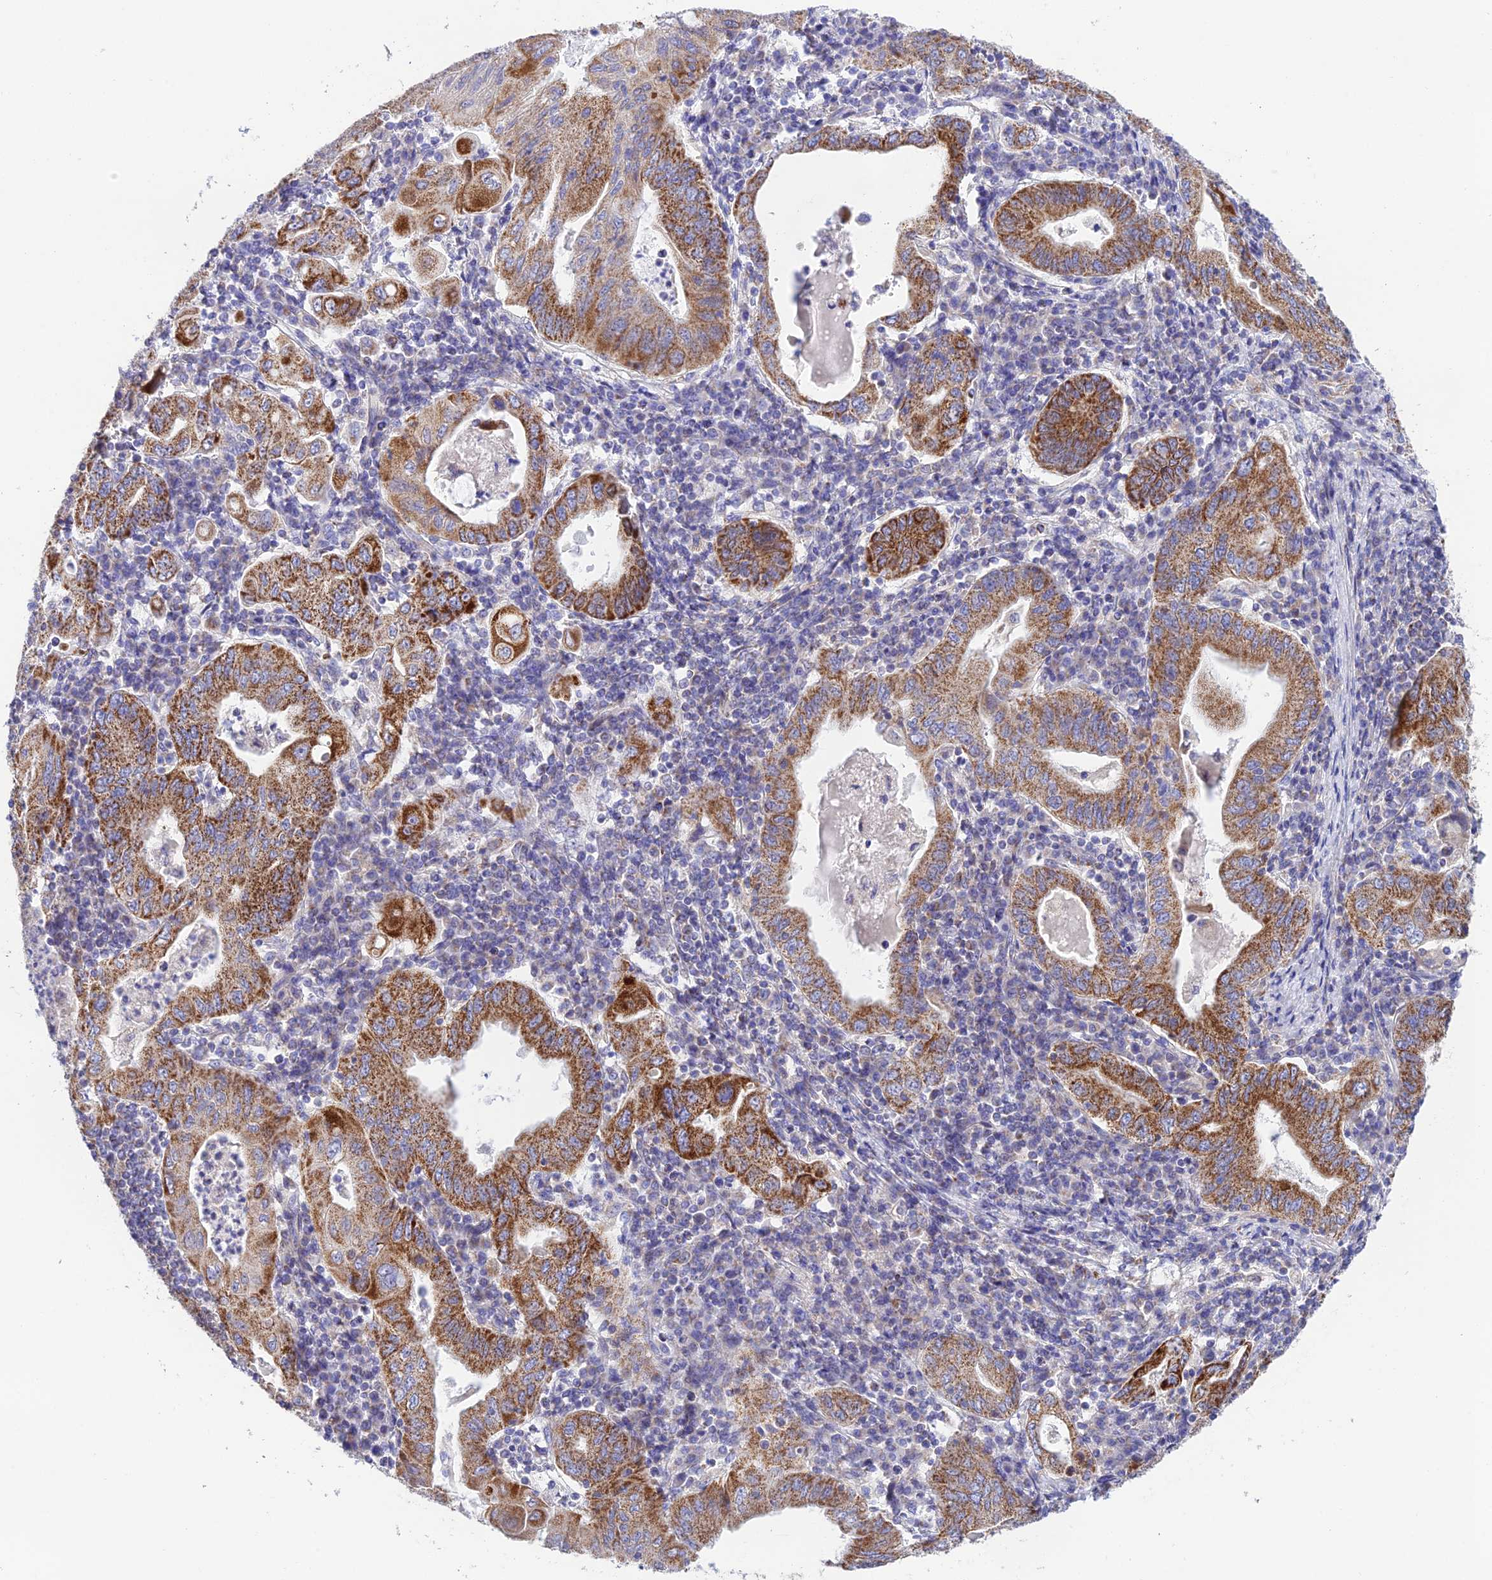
{"staining": {"intensity": "moderate", "quantity": ">75%", "location": "cytoplasmic/membranous"}, "tissue": "stomach cancer", "cell_type": "Tumor cells", "image_type": "cancer", "snomed": [{"axis": "morphology", "description": "Normal tissue, NOS"}, {"axis": "morphology", "description": "Adenocarcinoma, NOS"}, {"axis": "topography", "description": "Esophagus"}, {"axis": "topography", "description": "Stomach, upper"}, {"axis": "topography", "description": "Peripheral nerve tissue"}], "caption": "A brown stain shows moderate cytoplasmic/membranous staining of a protein in adenocarcinoma (stomach) tumor cells.", "gene": "HSDL2", "patient": {"sex": "male", "age": 62}}